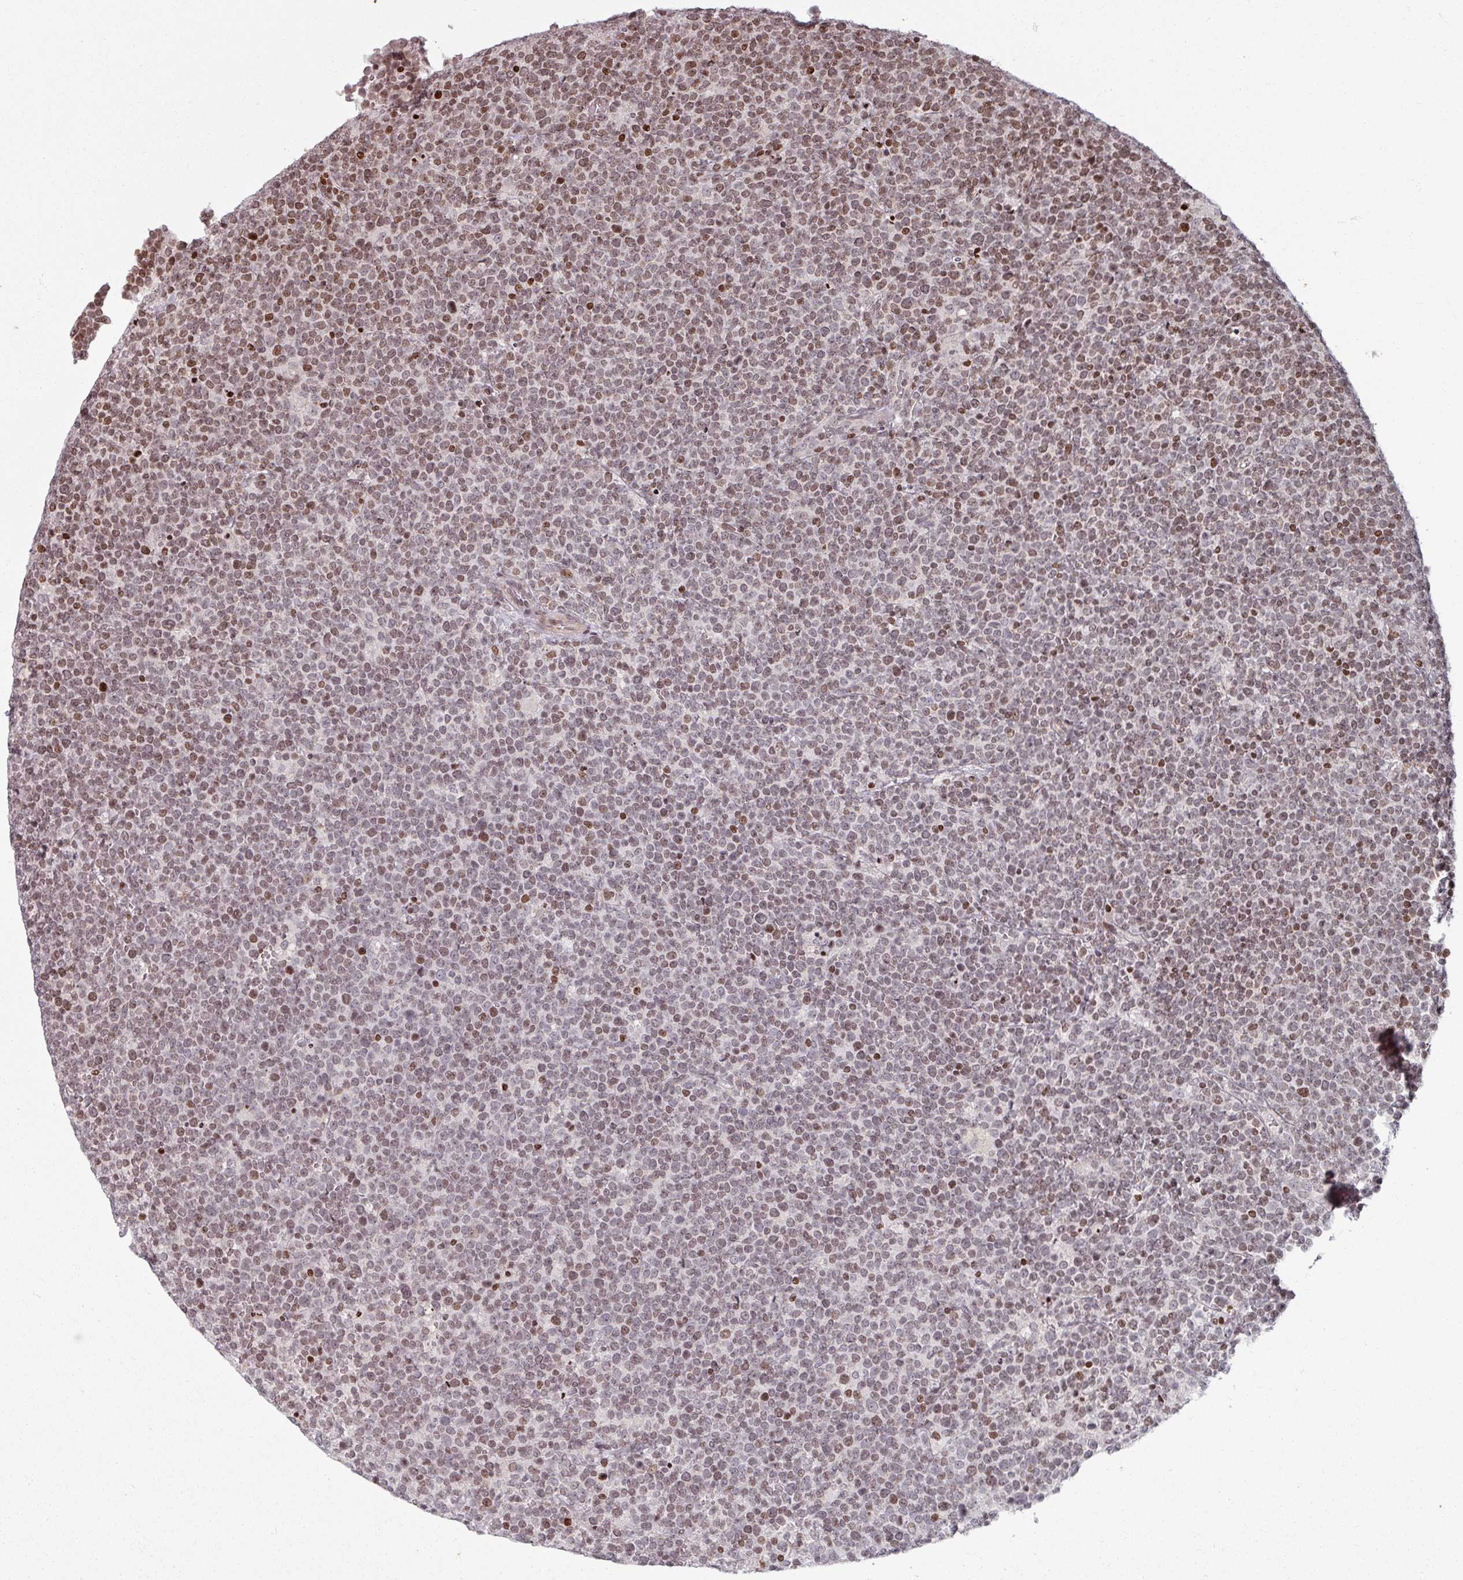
{"staining": {"intensity": "moderate", "quantity": ">75%", "location": "nuclear"}, "tissue": "lymphoma", "cell_type": "Tumor cells", "image_type": "cancer", "snomed": [{"axis": "morphology", "description": "Malignant lymphoma, non-Hodgkin's type, High grade"}, {"axis": "topography", "description": "Lymph node"}], "caption": "Immunohistochemistry (DAB) staining of high-grade malignant lymphoma, non-Hodgkin's type shows moderate nuclear protein positivity in about >75% of tumor cells.", "gene": "NCOR1", "patient": {"sex": "male", "age": 61}}